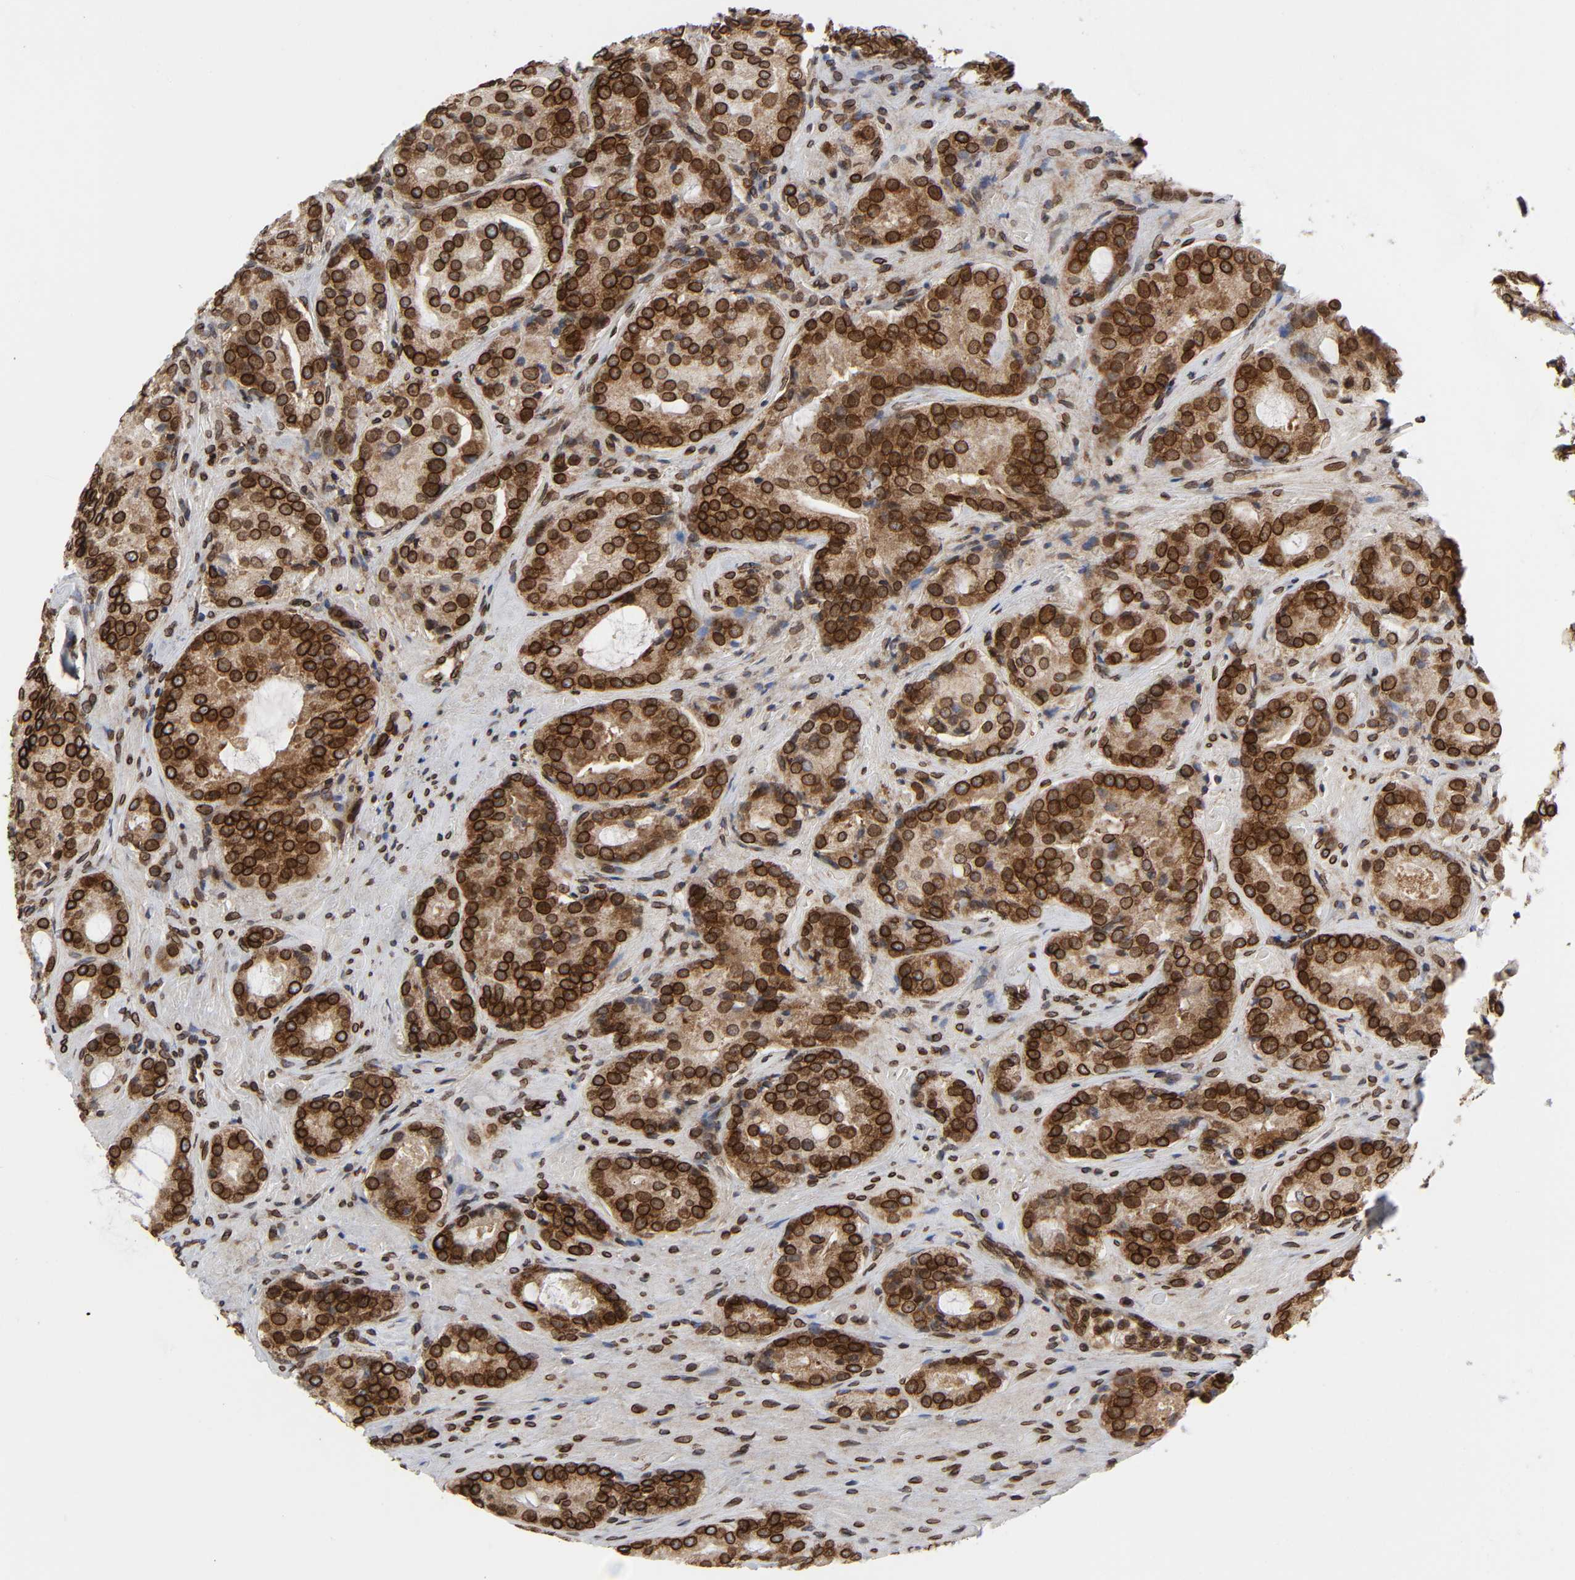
{"staining": {"intensity": "strong", "quantity": ">75%", "location": "cytoplasmic/membranous,nuclear"}, "tissue": "prostate cancer", "cell_type": "Tumor cells", "image_type": "cancer", "snomed": [{"axis": "morphology", "description": "Adenocarcinoma, High grade"}, {"axis": "topography", "description": "Prostate"}], "caption": "Strong cytoplasmic/membranous and nuclear expression is present in about >75% of tumor cells in adenocarcinoma (high-grade) (prostate).", "gene": "RANGAP1", "patient": {"sex": "male", "age": 72}}